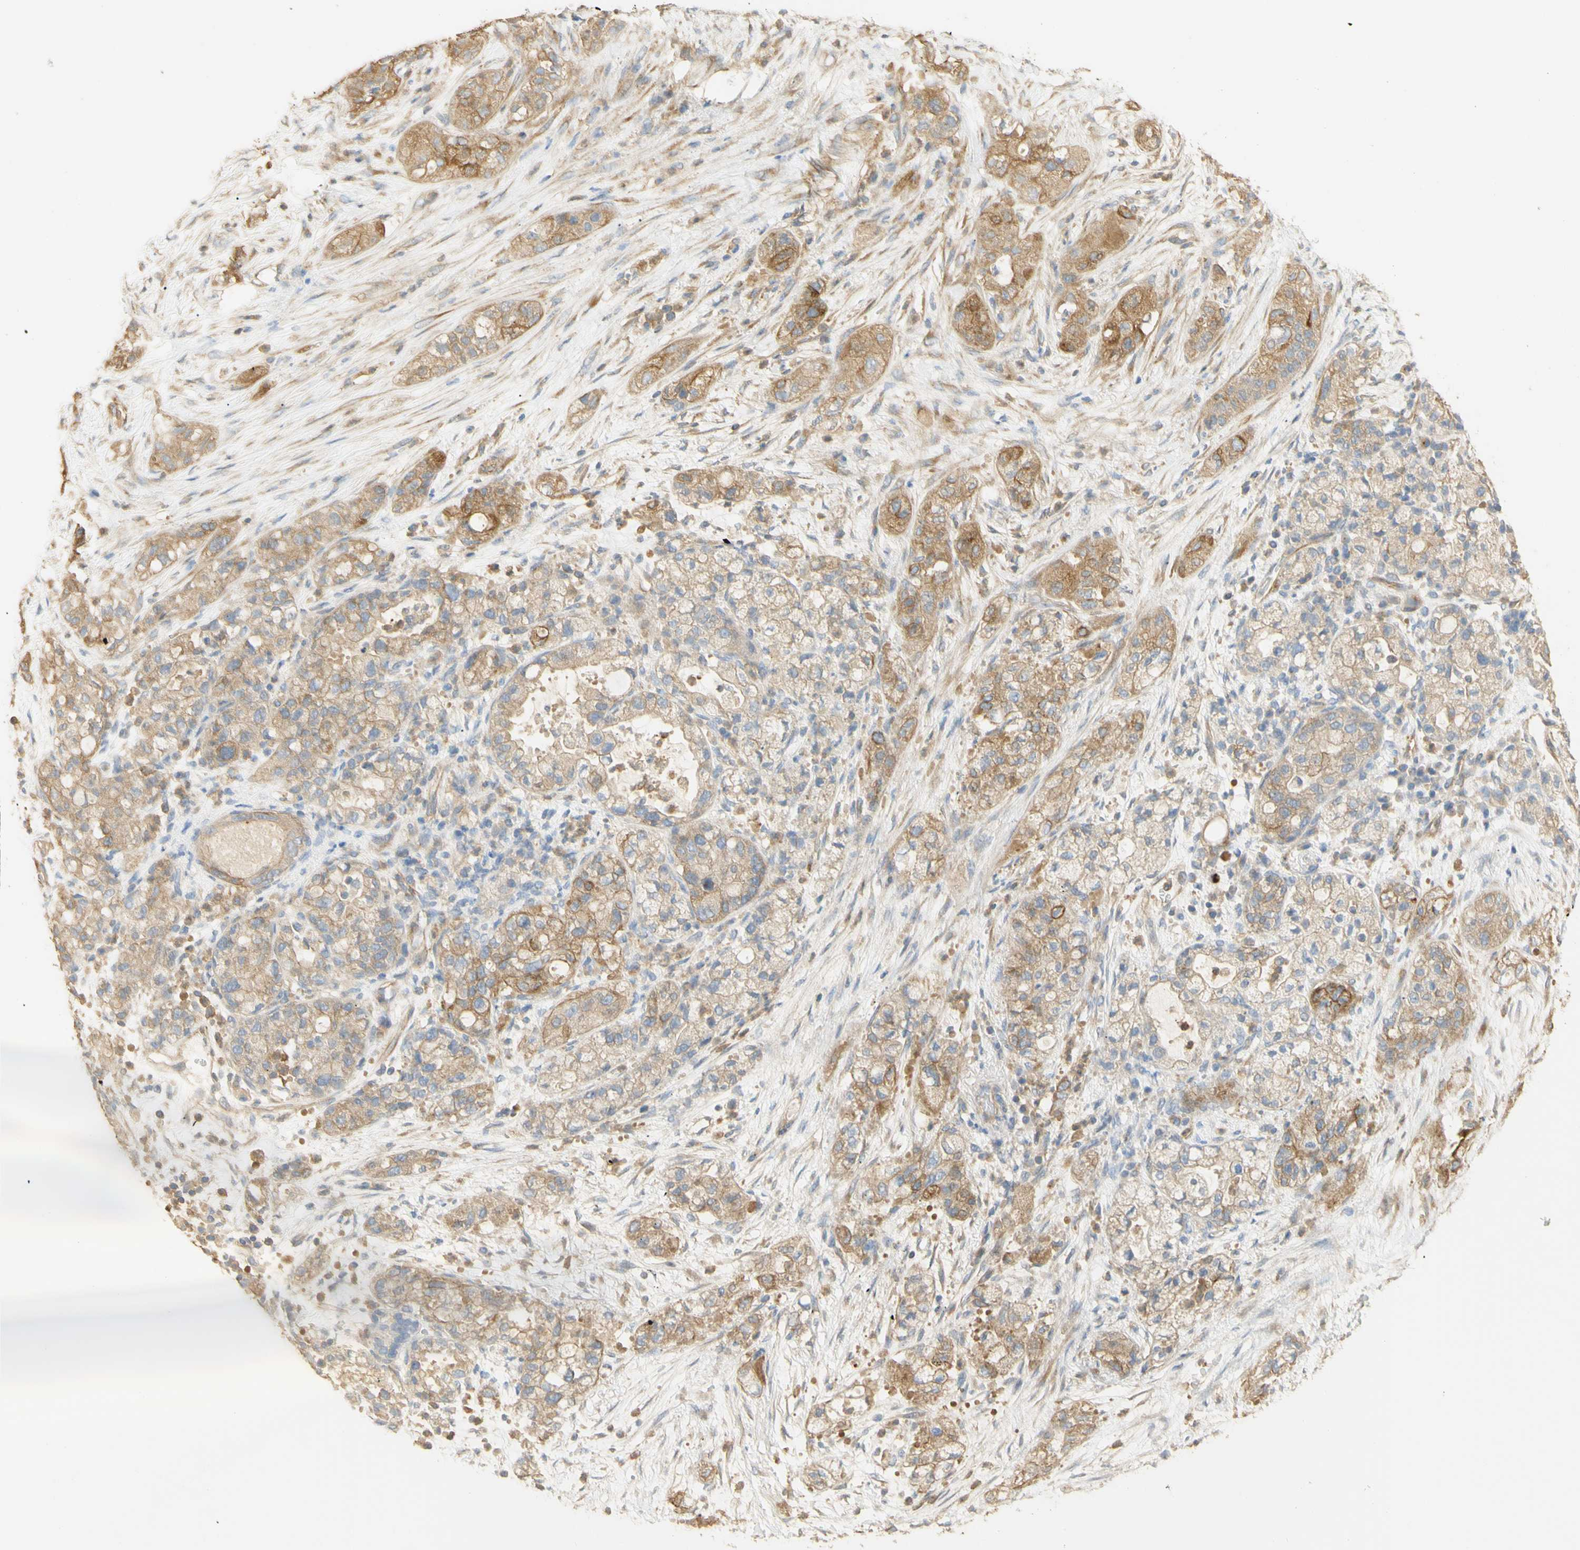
{"staining": {"intensity": "moderate", "quantity": "25%-75%", "location": "cytoplasmic/membranous"}, "tissue": "pancreatic cancer", "cell_type": "Tumor cells", "image_type": "cancer", "snomed": [{"axis": "morphology", "description": "Adenocarcinoma, NOS"}, {"axis": "topography", "description": "Pancreas"}], "caption": "Immunohistochemistry (IHC) histopathology image of human adenocarcinoma (pancreatic) stained for a protein (brown), which displays medium levels of moderate cytoplasmic/membranous staining in about 25%-75% of tumor cells.", "gene": "KCNE4", "patient": {"sex": "female", "age": 78}}